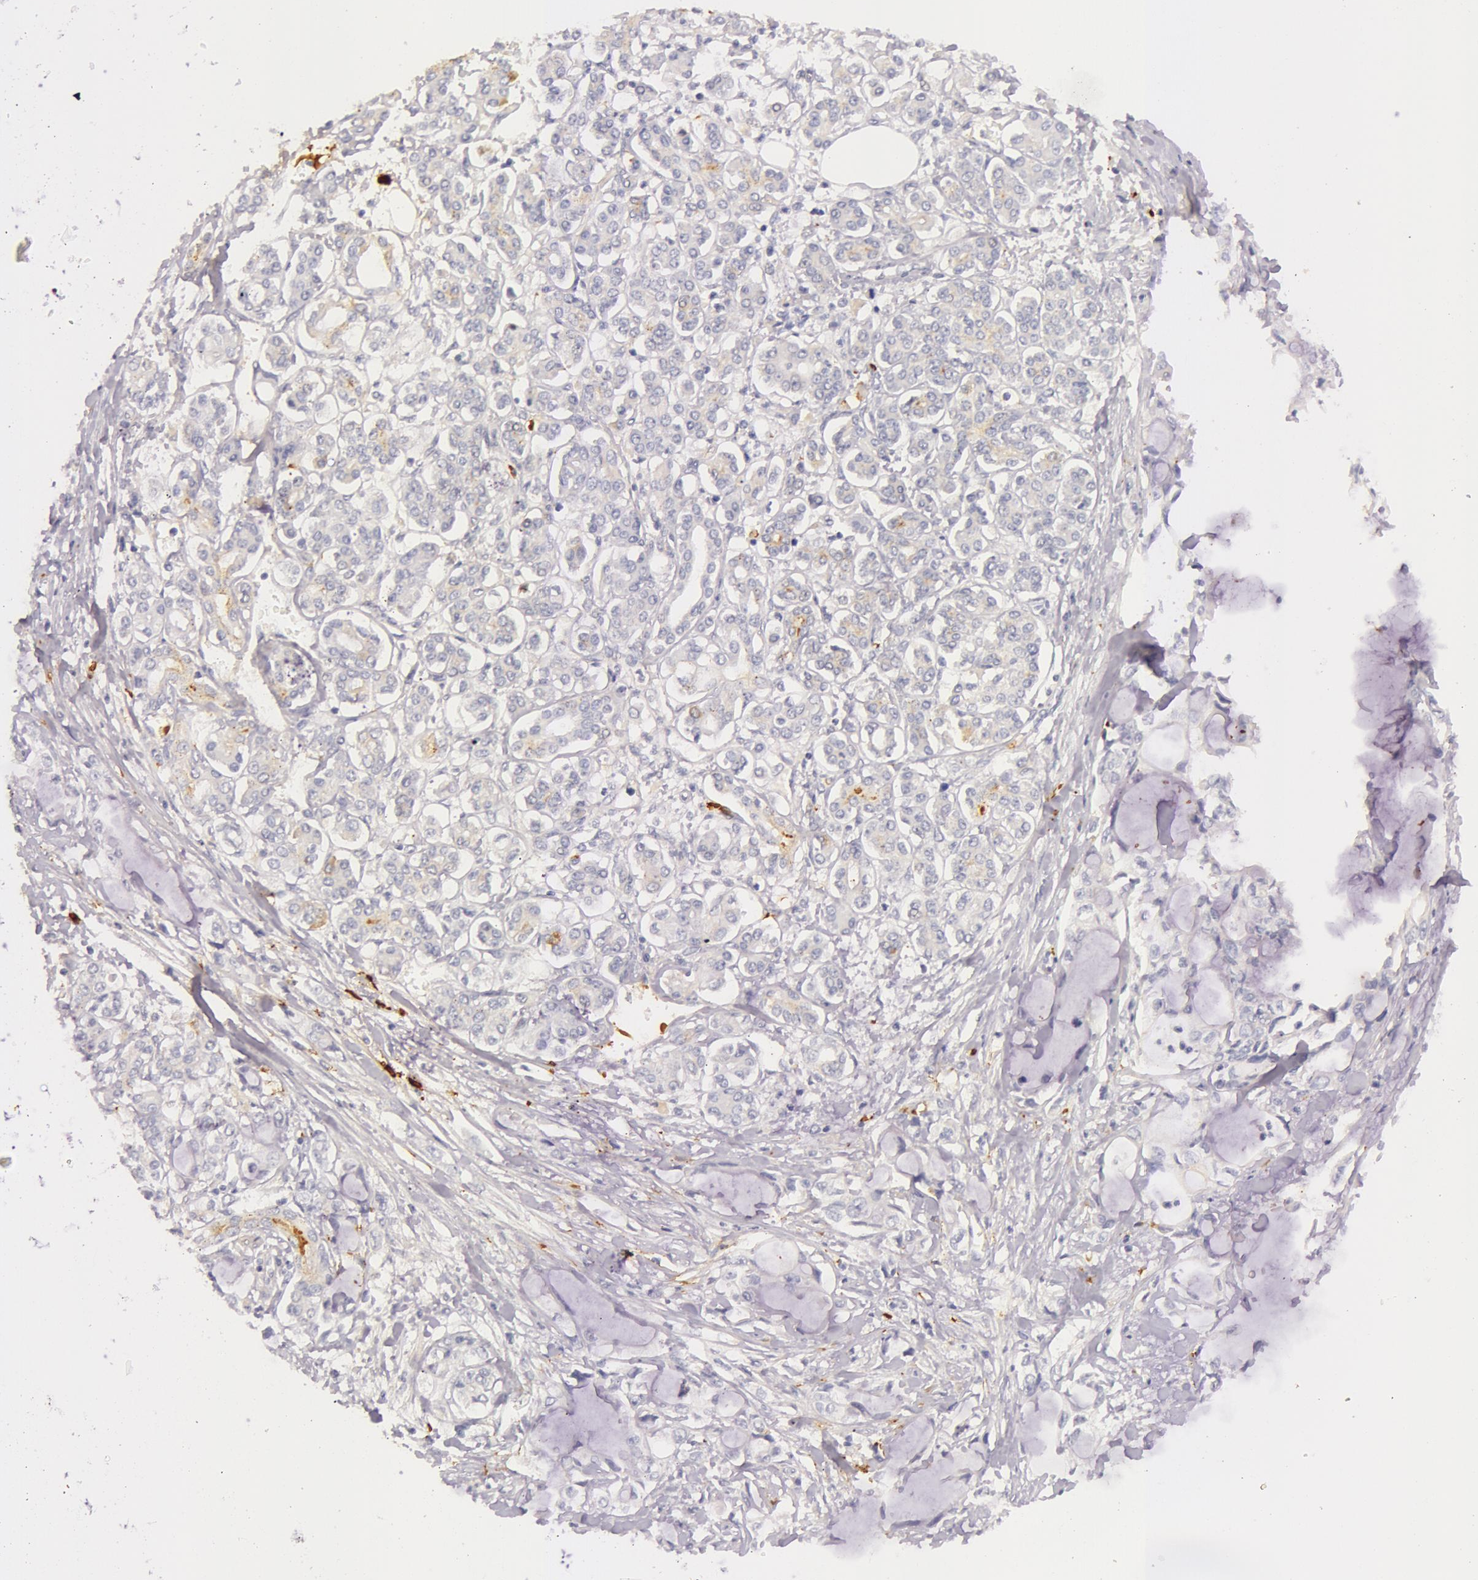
{"staining": {"intensity": "negative", "quantity": "none", "location": "none"}, "tissue": "pancreatic cancer", "cell_type": "Tumor cells", "image_type": "cancer", "snomed": [{"axis": "morphology", "description": "Adenocarcinoma, NOS"}, {"axis": "topography", "description": "Pancreas"}], "caption": "Protein analysis of pancreatic adenocarcinoma reveals no significant positivity in tumor cells.", "gene": "C4BPA", "patient": {"sex": "female", "age": 70}}